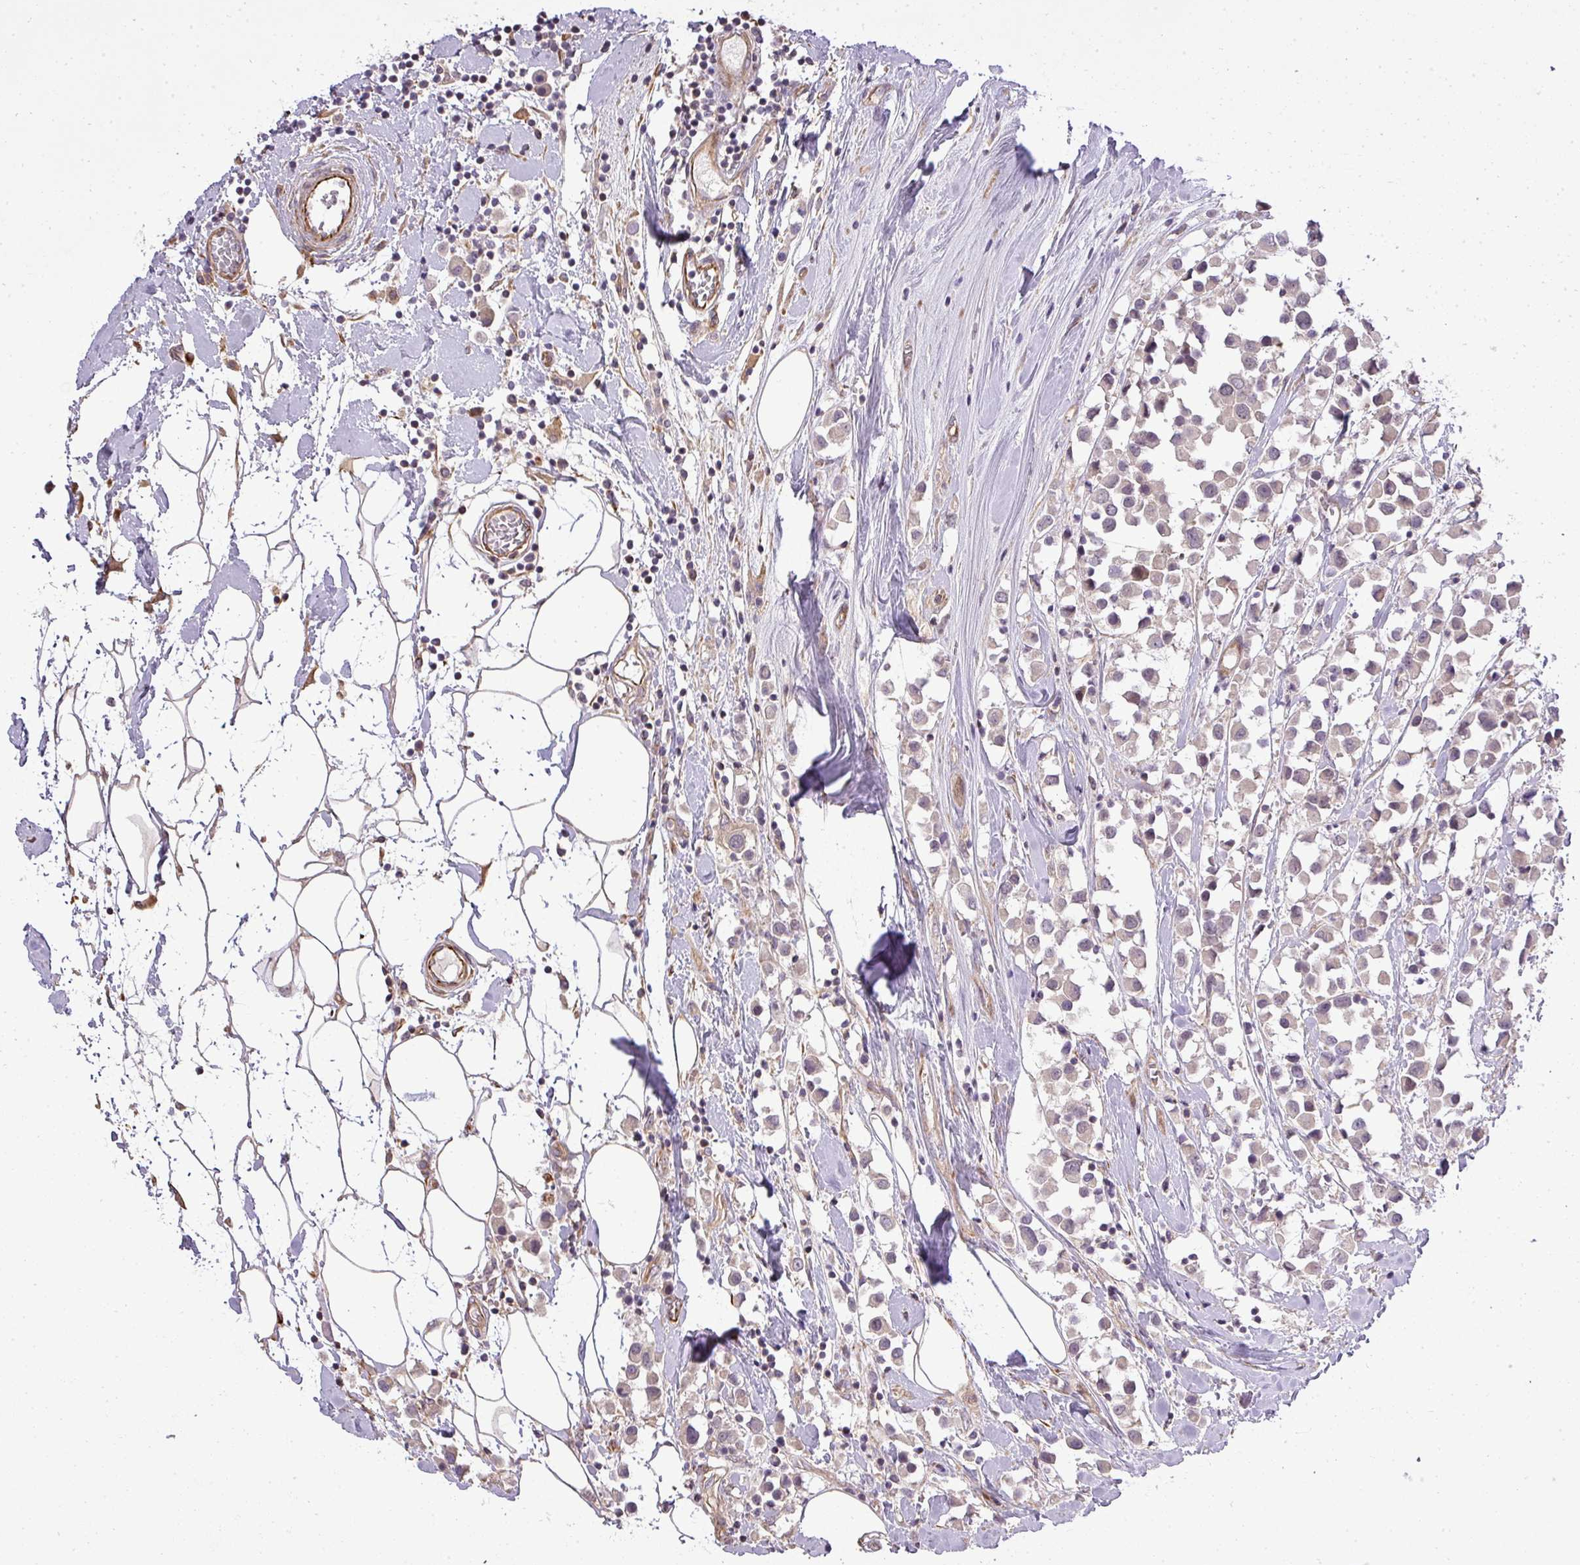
{"staining": {"intensity": "negative", "quantity": "none", "location": "none"}, "tissue": "breast cancer", "cell_type": "Tumor cells", "image_type": "cancer", "snomed": [{"axis": "morphology", "description": "Duct carcinoma"}, {"axis": "topography", "description": "Breast"}], "caption": "Immunohistochemical staining of human breast cancer (infiltrating ductal carcinoma) exhibits no significant positivity in tumor cells. The staining was performed using DAB (3,3'-diaminobenzidine) to visualize the protein expression in brown, while the nuclei were stained in blue with hematoxylin (Magnification: 20x).", "gene": "PDRG1", "patient": {"sex": "female", "age": 61}}